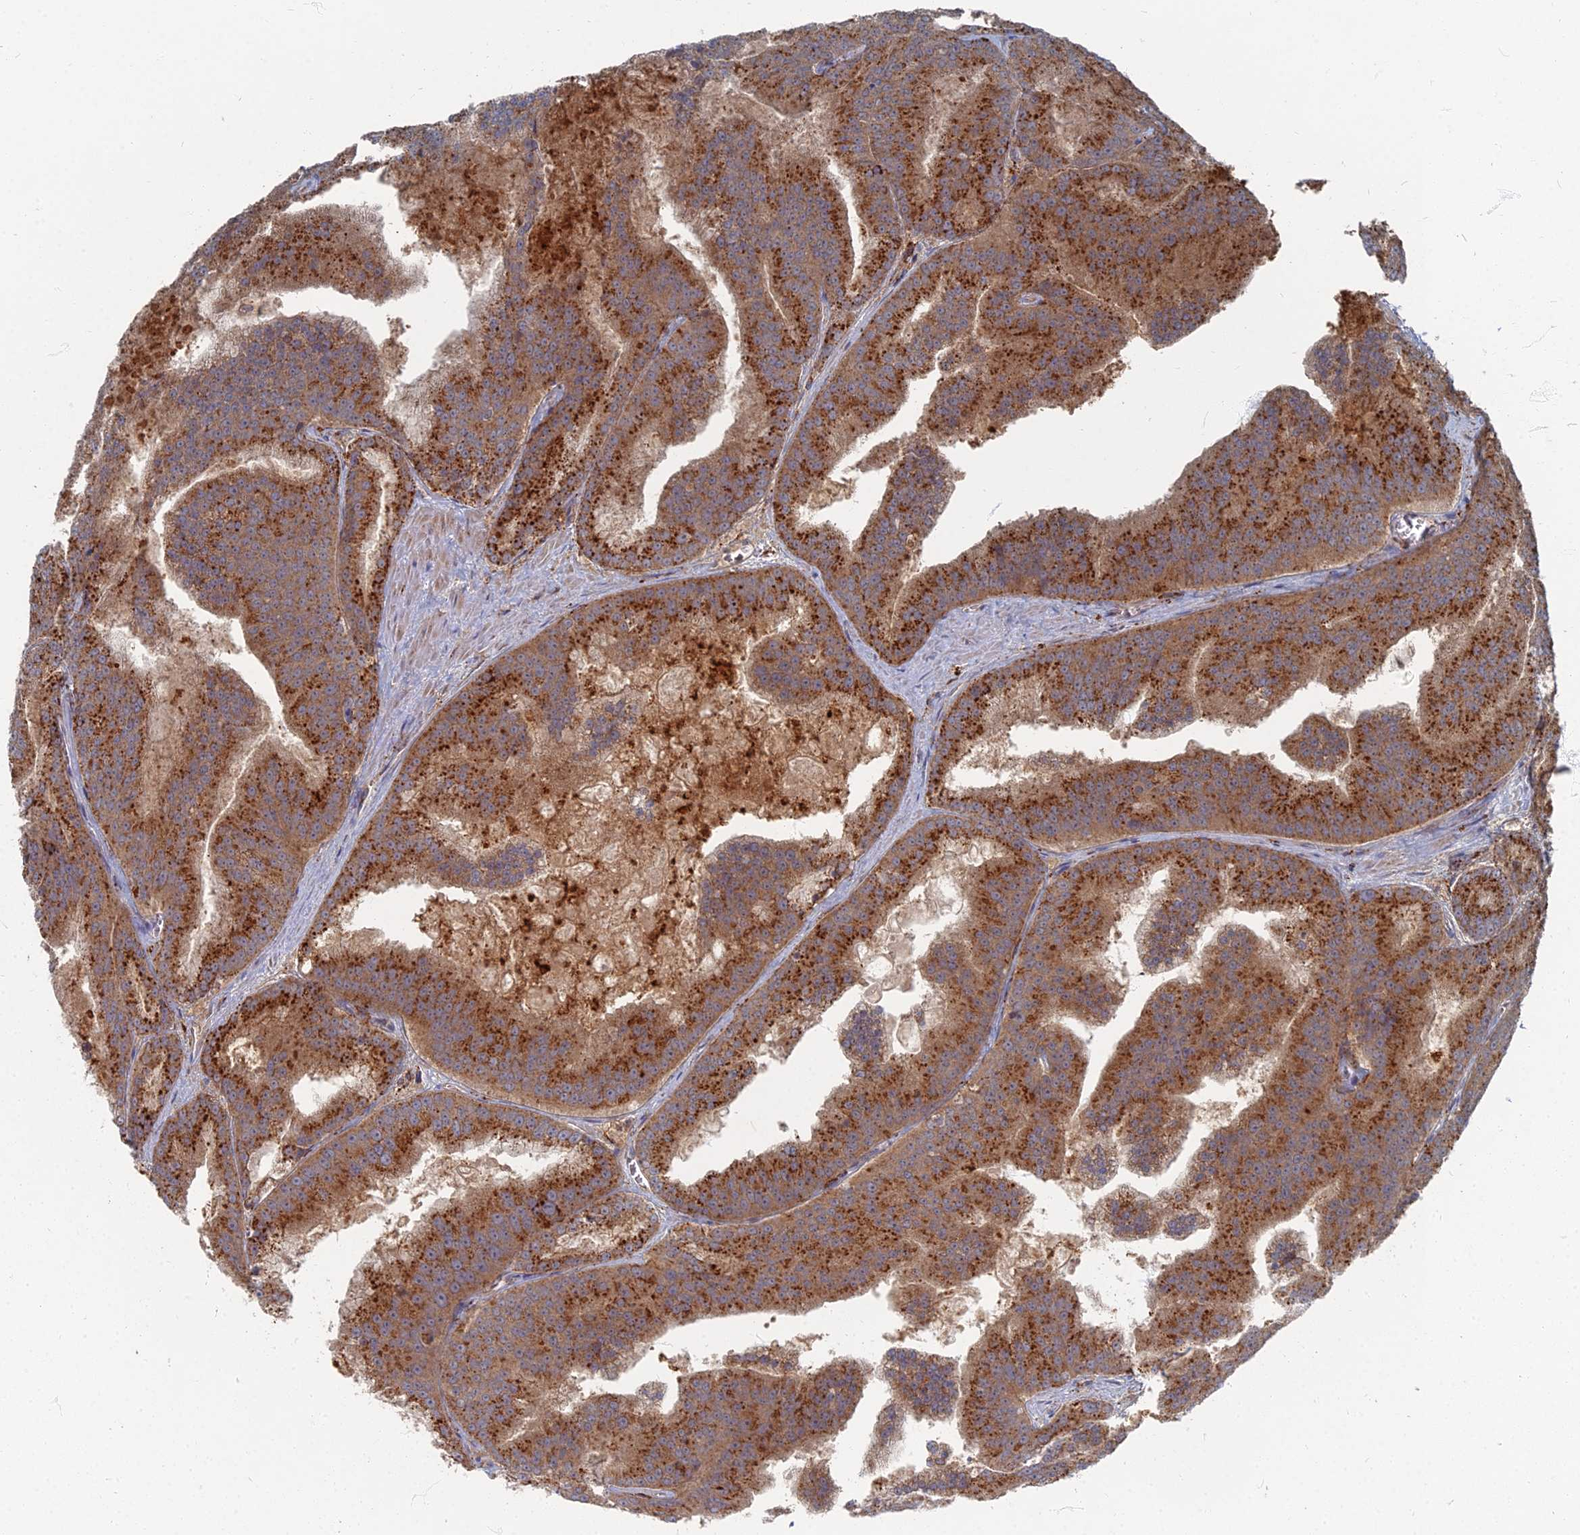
{"staining": {"intensity": "strong", "quantity": ">75%", "location": "cytoplasmic/membranous"}, "tissue": "prostate cancer", "cell_type": "Tumor cells", "image_type": "cancer", "snomed": [{"axis": "morphology", "description": "Adenocarcinoma, High grade"}, {"axis": "topography", "description": "Prostate"}], "caption": "High-power microscopy captured an immunohistochemistry photomicrograph of prostate cancer (adenocarcinoma (high-grade)), revealing strong cytoplasmic/membranous staining in about >75% of tumor cells. (brown staining indicates protein expression, while blue staining denotes nuclei).", "gene": "PPCDC", "patient": {"sex": "male", "age": 61}}